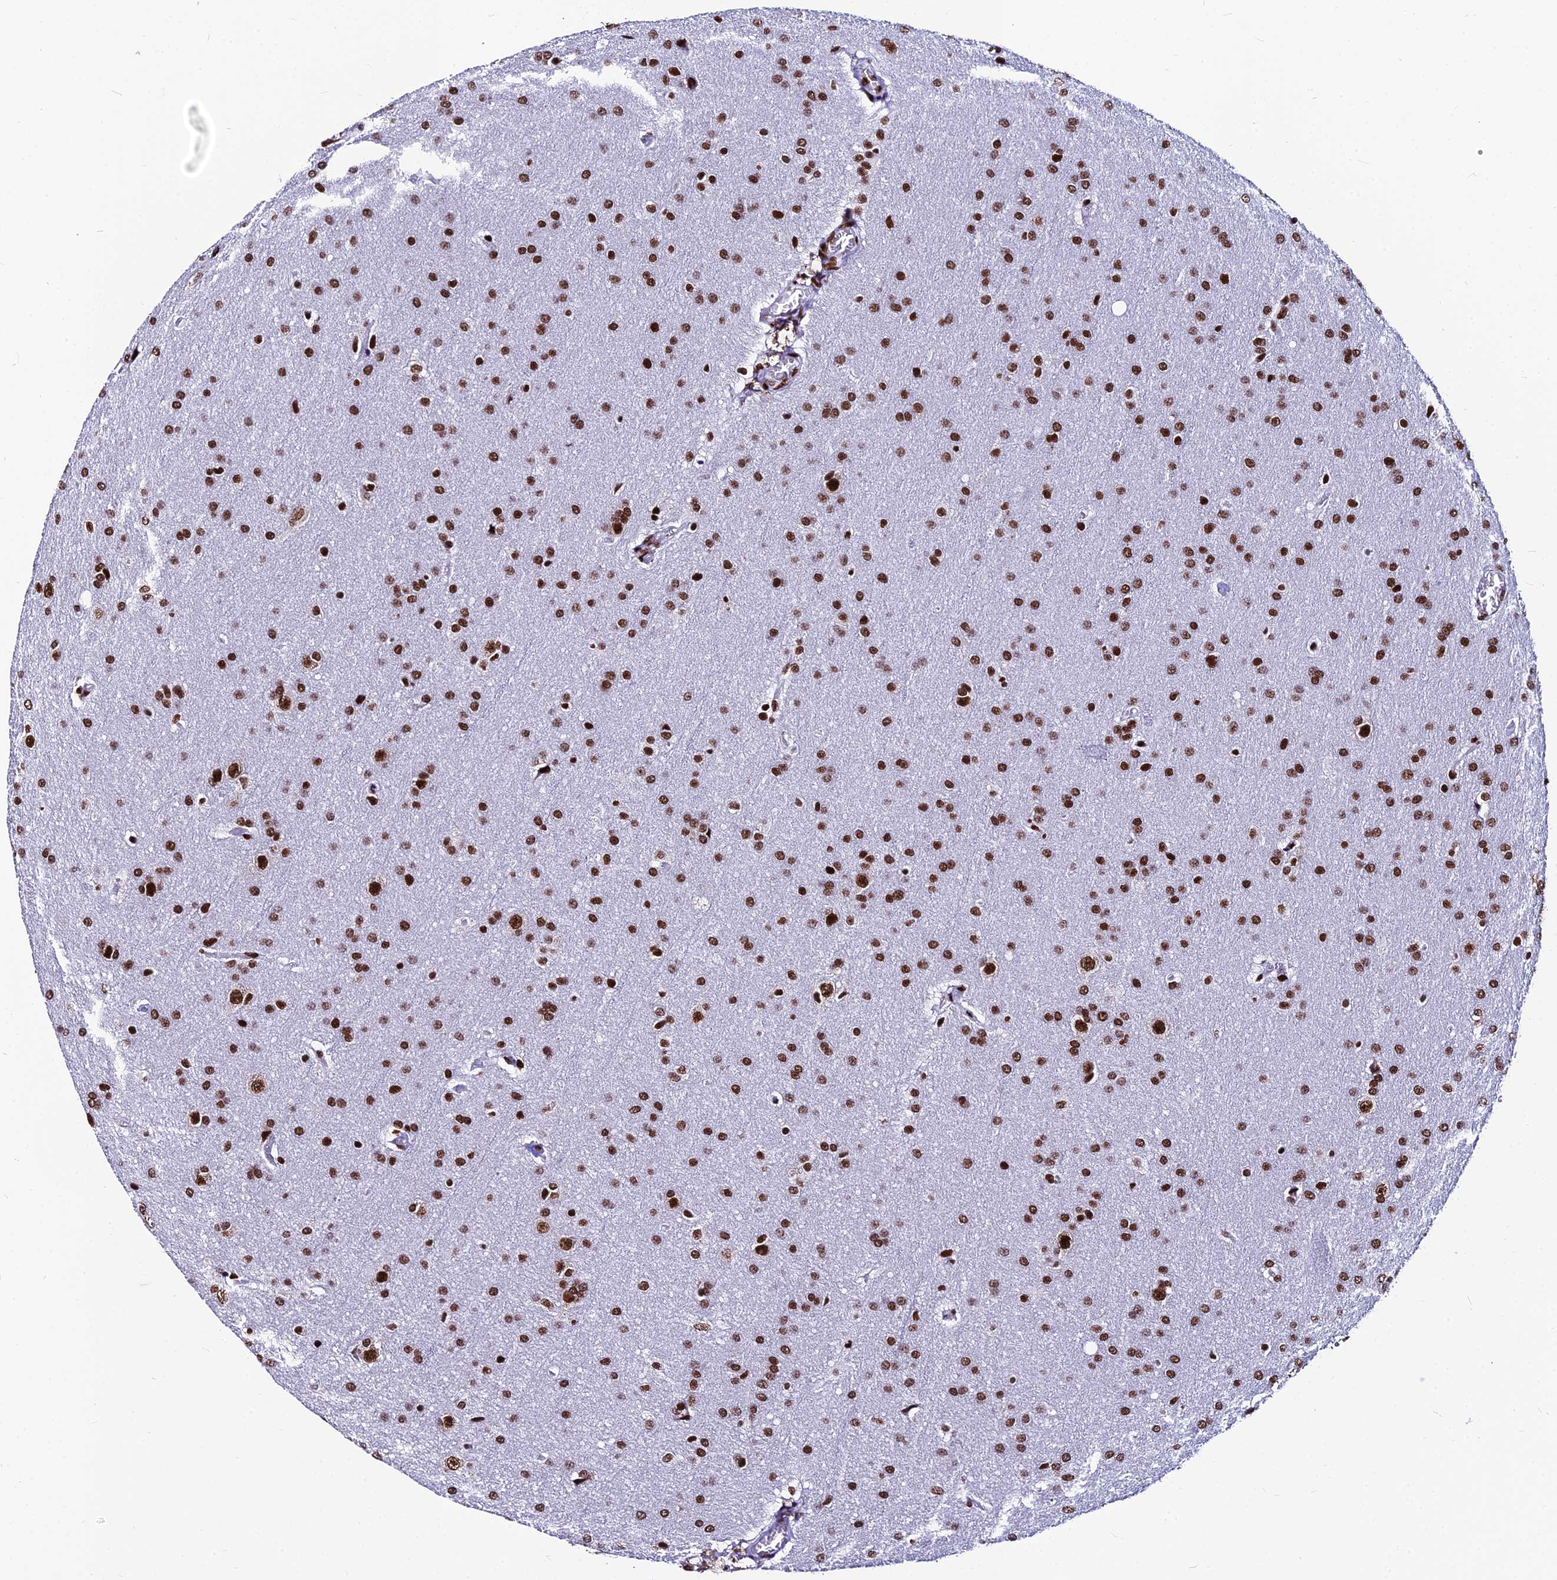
{"staining": {"intensity": "strong", "quantity": ">75%", "location": "nuclear"}, "tissue": "glioma", "cell_type": "Tumor cells", "image_type": "cancer", "snomed": [{"axis": "morphology", "description": "Glioma, malignant, Low grade"}, {"axis": "topography", "description": "Brain"}], "caption": "High-power microscopy captured an immunohistochemistry micrograph of malignant glioma (low-grade), revealing strong nuclear positivity in about >75% of tumor cells.", "gene": "HNRNPH1", "patient": {"sex": "female", "age": 32}}